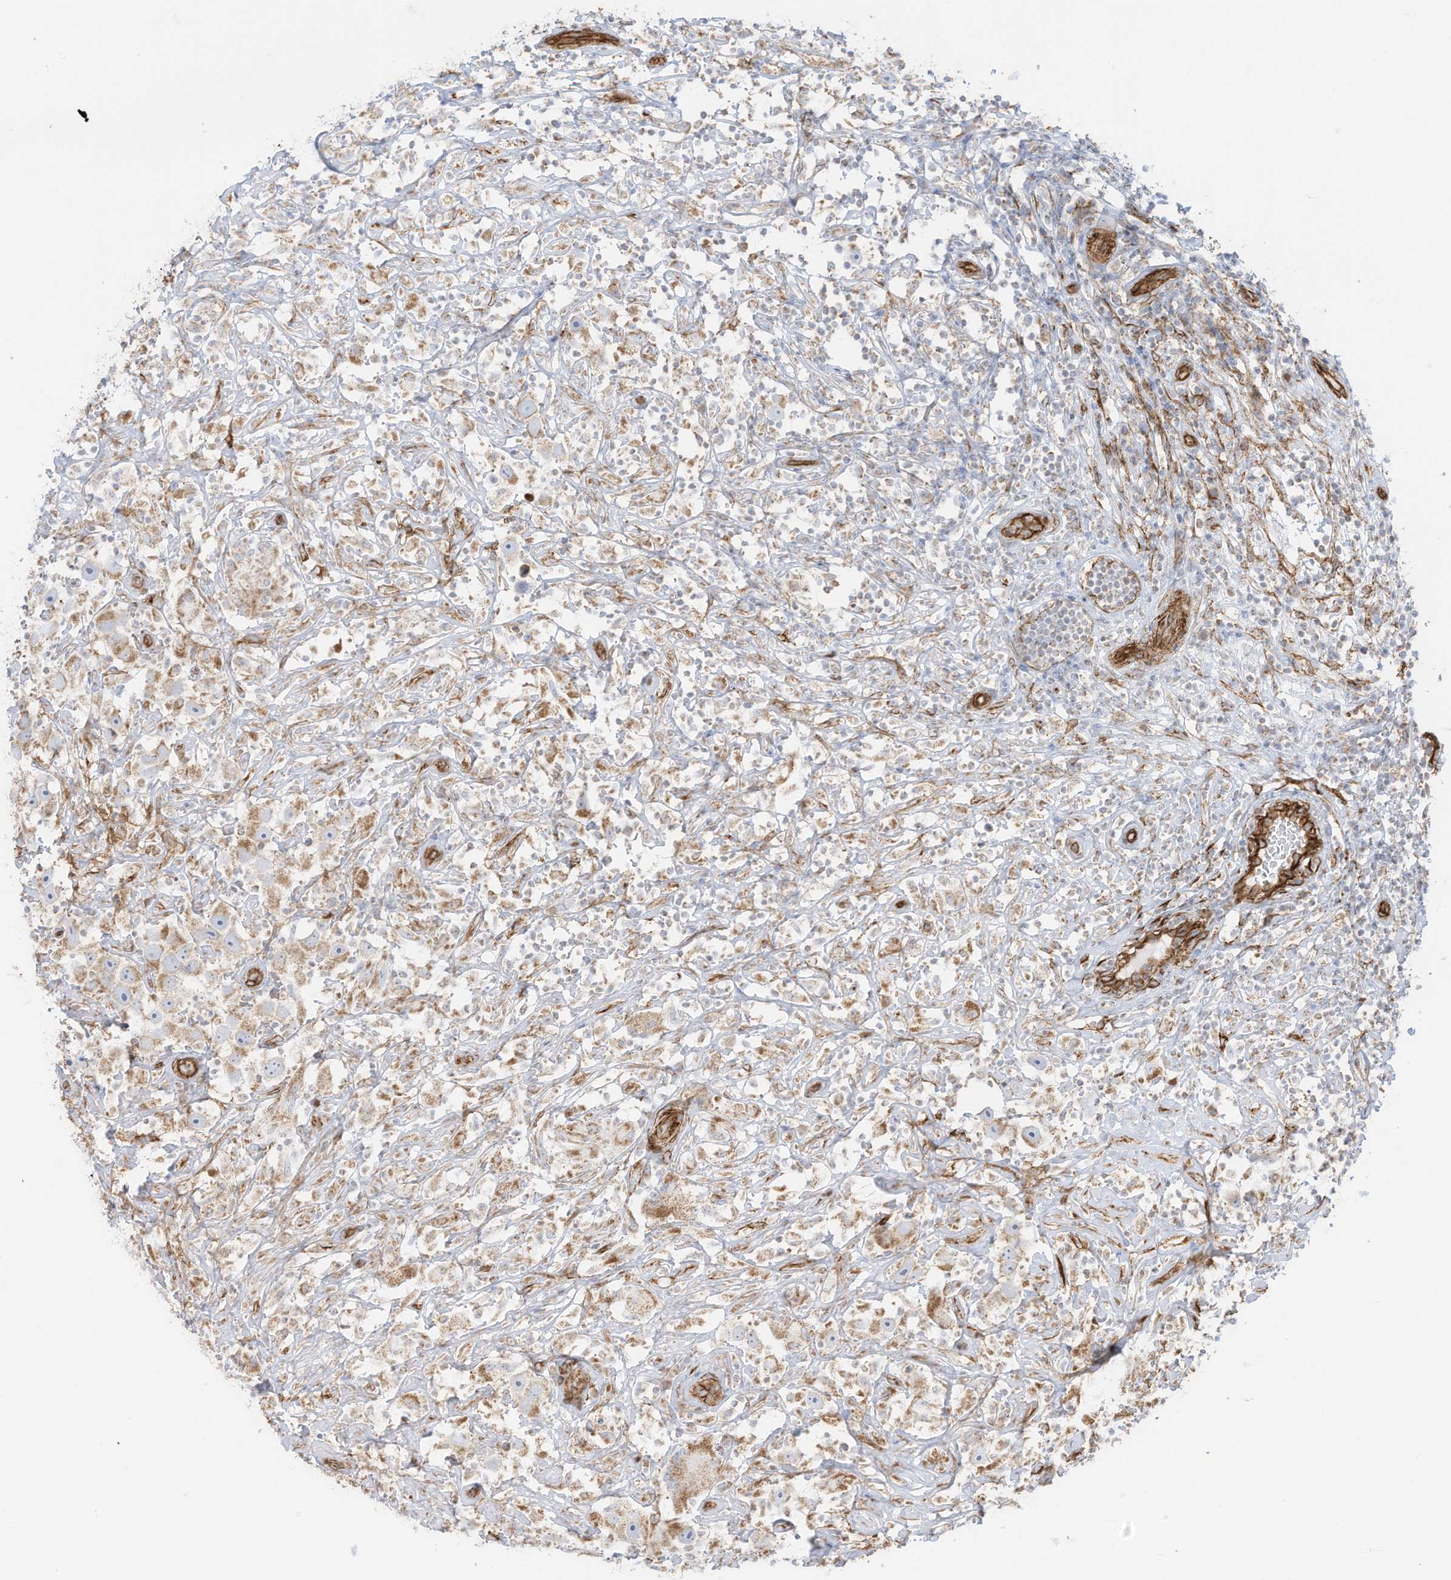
{"staining": {"intensity": "weak", "quantity": ">75%", "location": "cytoplasmic/membranous"}, "tissue": "testis cancer", "cell_type": "Tumor cells", "image_type": "cancer", "snomed": [{"axis": "morphology", "description": "Seminoma, NOS"}, {"axis": "topography", "description": "Testis"}], "caption": "Weak cytoplasmic/membranous protein staining is present in about >75% of tumor cells in seminoma (testis).", "gene": "ABCB7", "patient": {"sex": "male", "age": 49}}